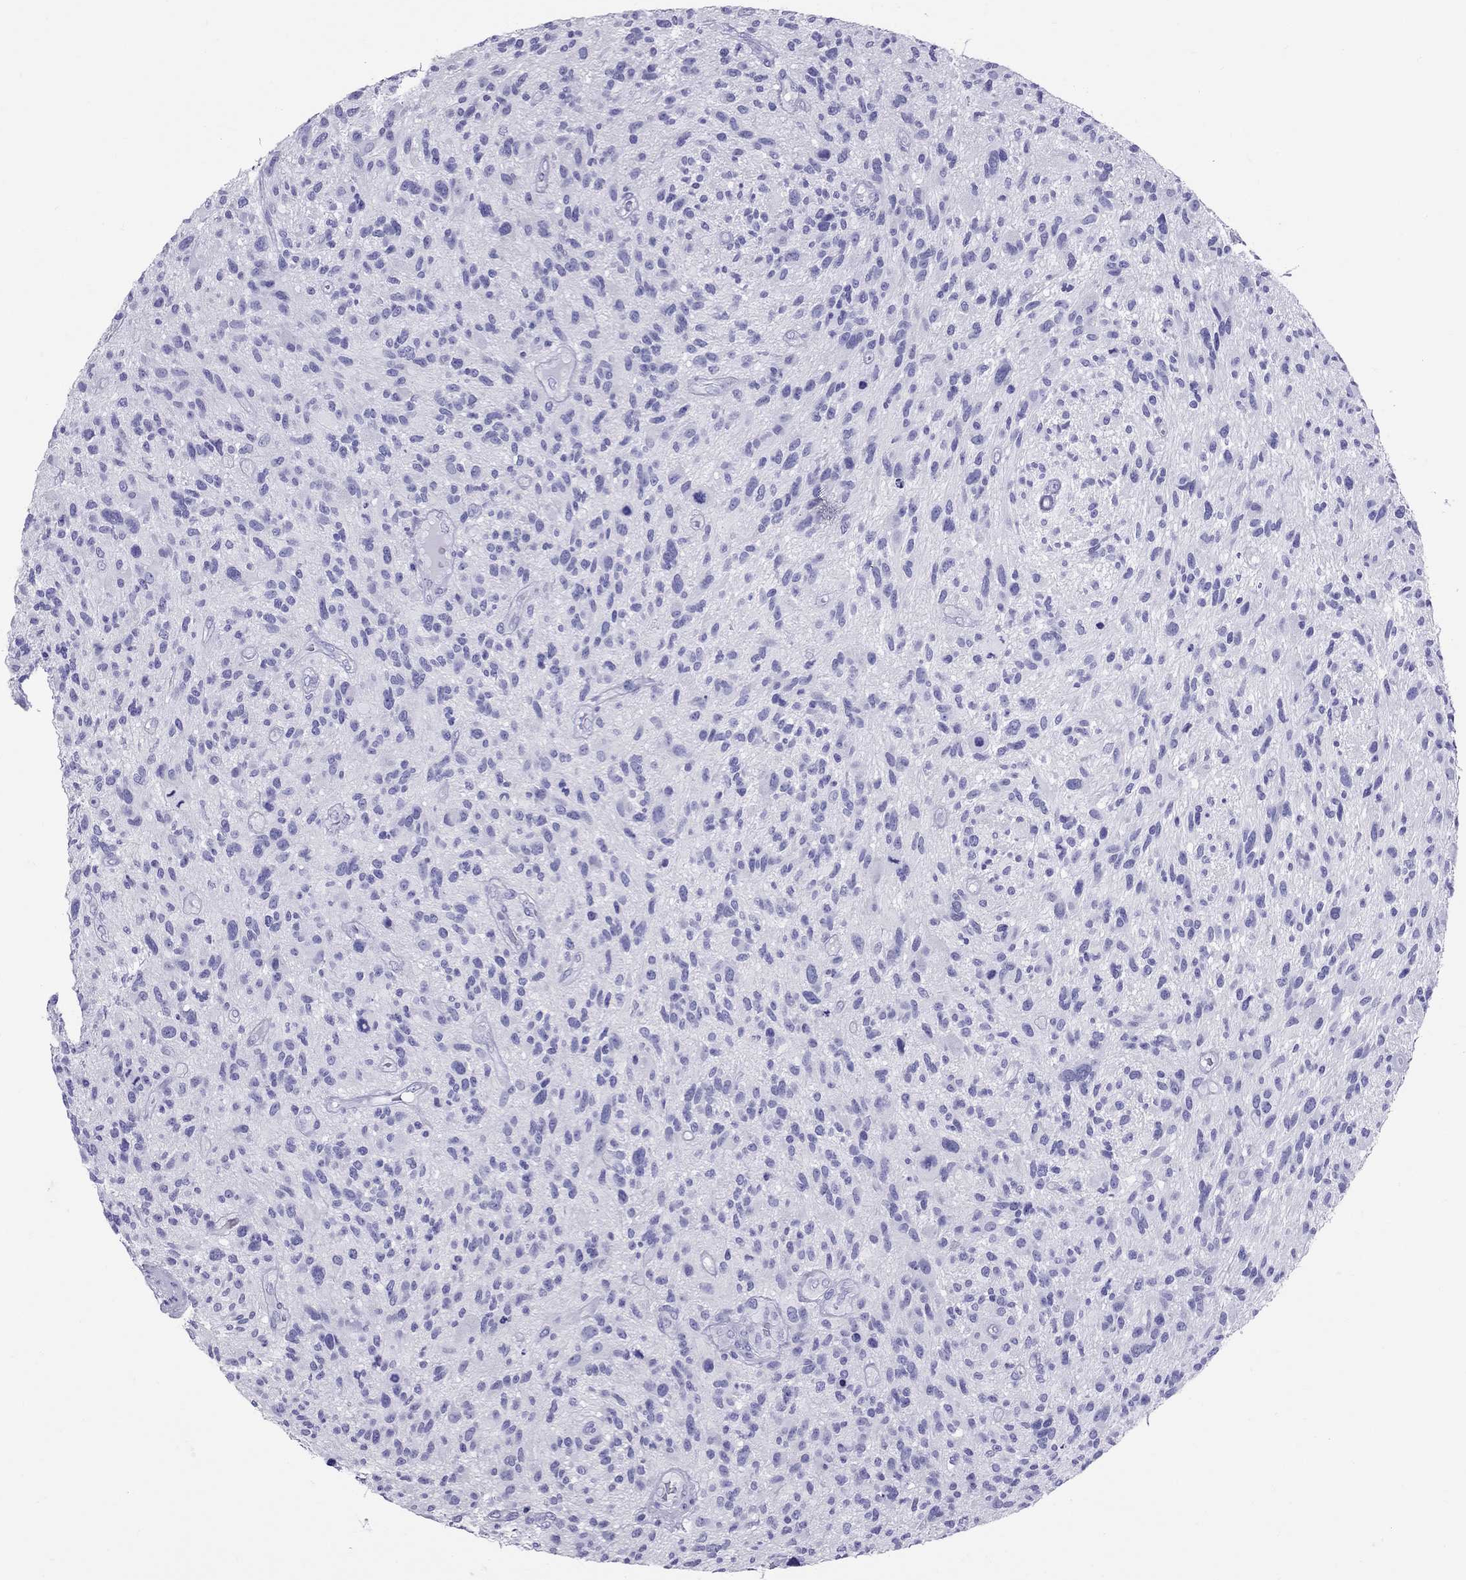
{"staining": {"intensity": "negative", "quantity": "none", "location": "none"}, "tissue": "glioma", "cell_type": "Tumor cells", "image_type": "cancer", "snomed": [{"axis": "morphology", "description": "Glioma, malignant, High grade"}, {"axis": "topography", "description": "Brain"}], "caption": "Glioma stained for a protein using immunohistochemistry (IHC) reveals no positivity tumor cells.", "gene": "AVPR1B", "patient": {"sex": "male", "age": 47}}